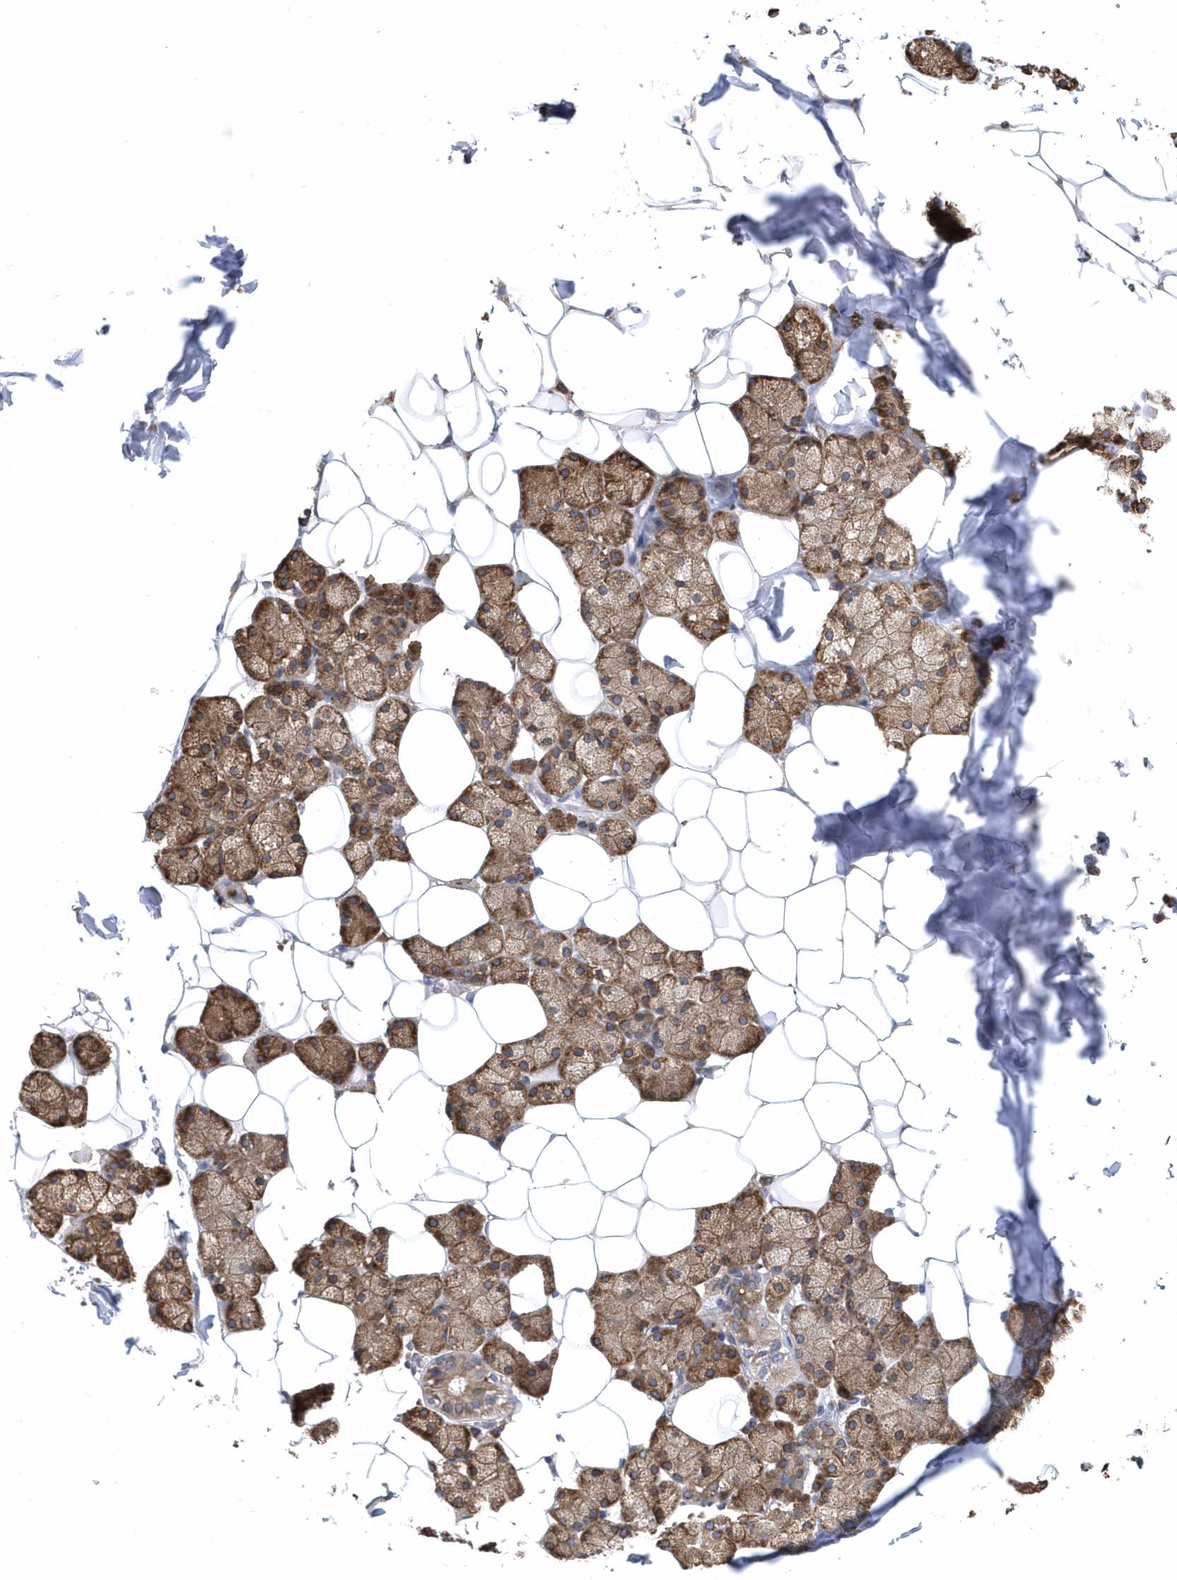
{"staining": {"intensity": "moderate", "quantity": ">75%", "location": "cytoplasmic/membranous"}, "tissue": "salivary gland", "cell_type": "Glandular cells", "image_type": "normal", "snomed": [{"axis": "morphology", "description": "Normal tissue, NOS"}, {"axis": "topography", "description": "Salivary gland"}], "caption": "The image reveals immunohistochemical staining of benign salivary gland. There is moderate cytoplasmic/membranous staining is seen in about >75% of glandular cells.", "gene": "VAMP7", "patient": {"sex": "female", "age": 33}}